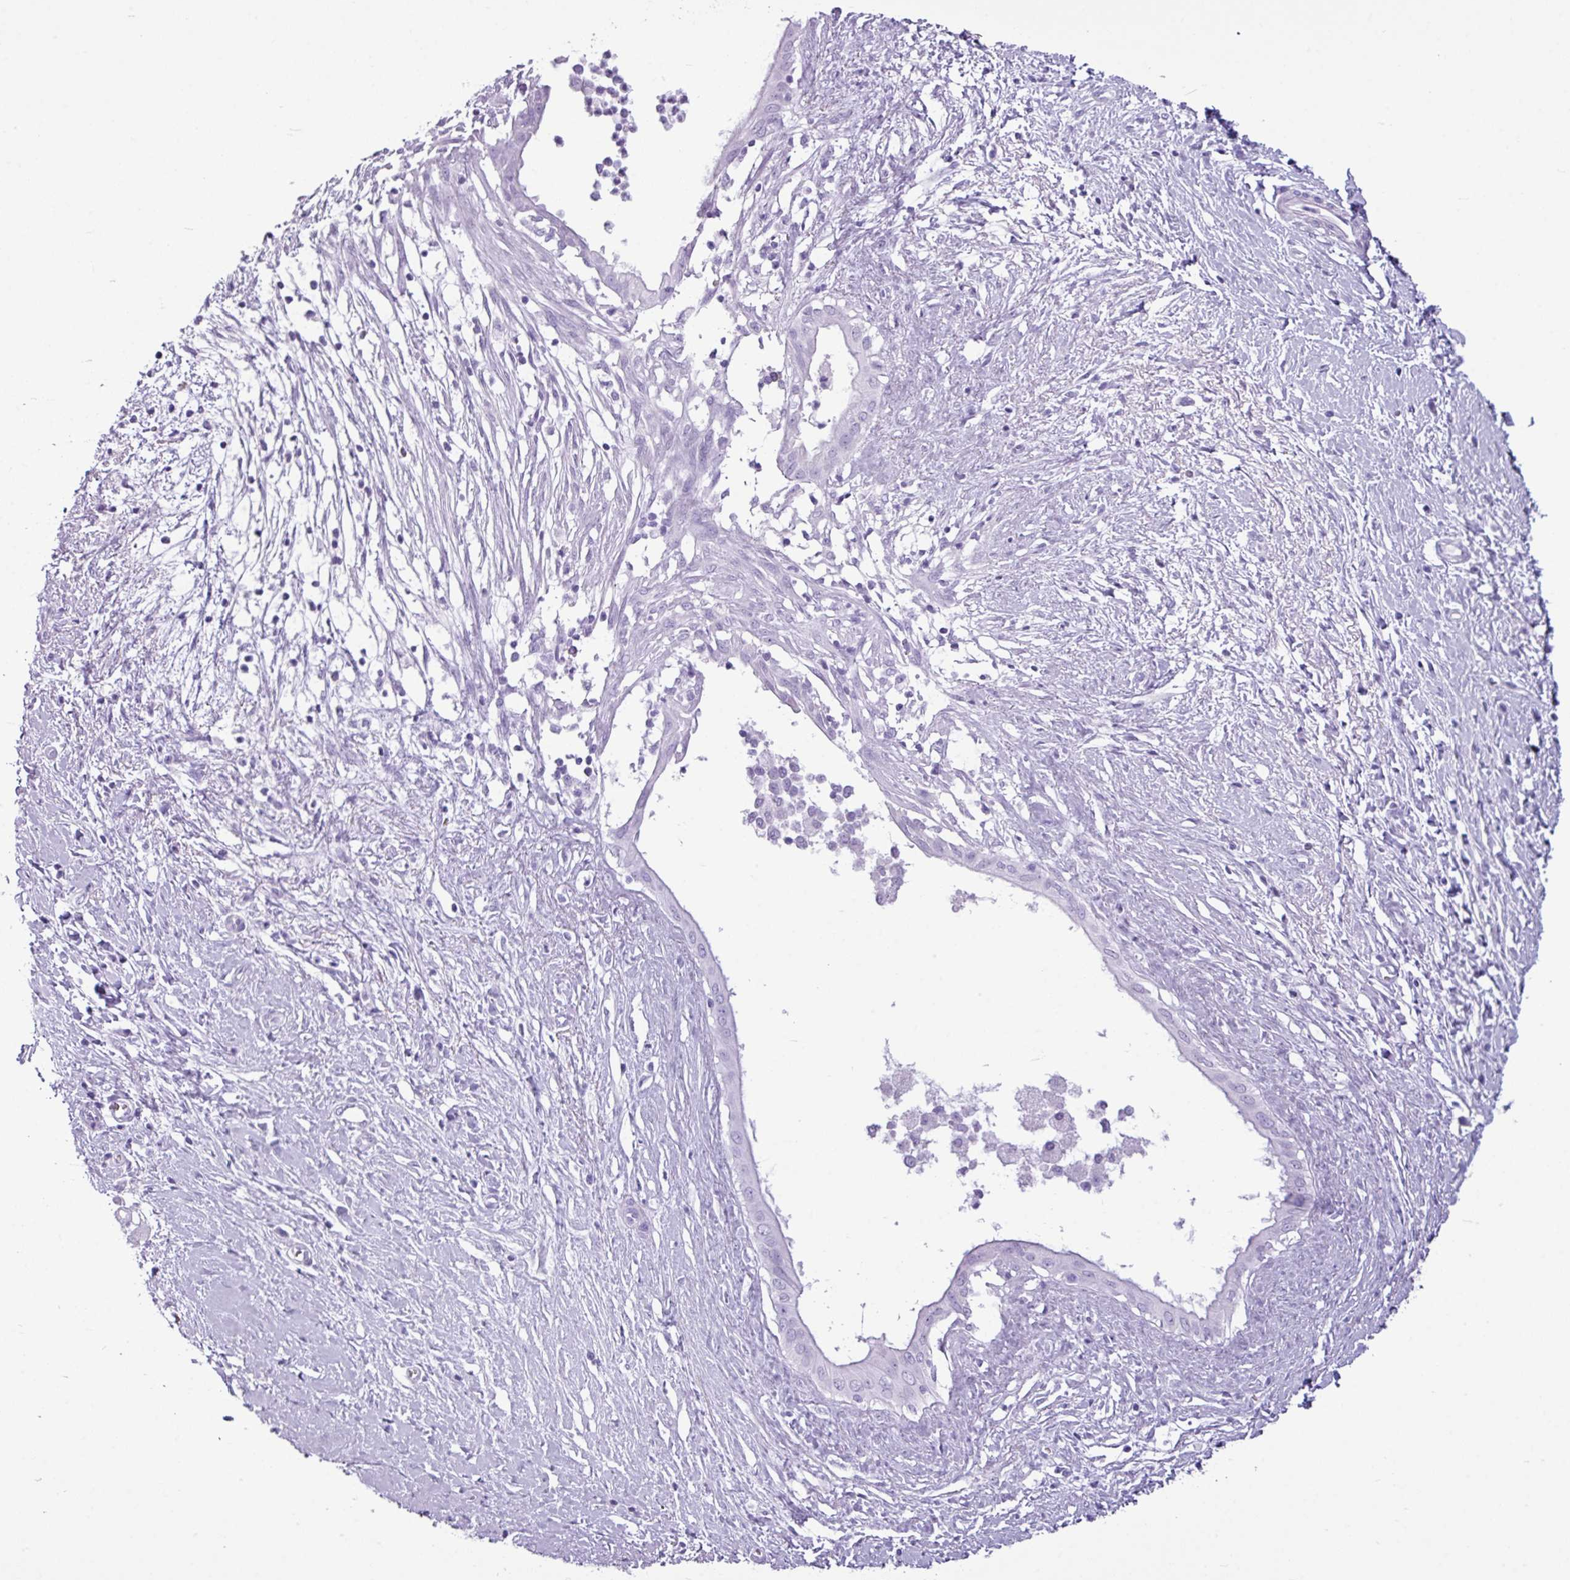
{"staining": {"intensity": "negative", "quantity": "none", "location": "none"}, "tissue": "pancreatic cancer", "cell_type": "Tumor cells", "image_type": "cancer", "snomed": [{"axis": "morphology", "description": "Adenocarcinoma, NOS"}, {"axis": "topography", "description": "Pancreas"}], "caption": "A high-resolution histopathology image shows immunohistochemistry (IHC) staining of pancreatic cancer (adenocarcinoma), which reveals no significant positivity in tumor cells.", "gene": "AMY1B", "patient": {"sex": "male", "age": 50}}